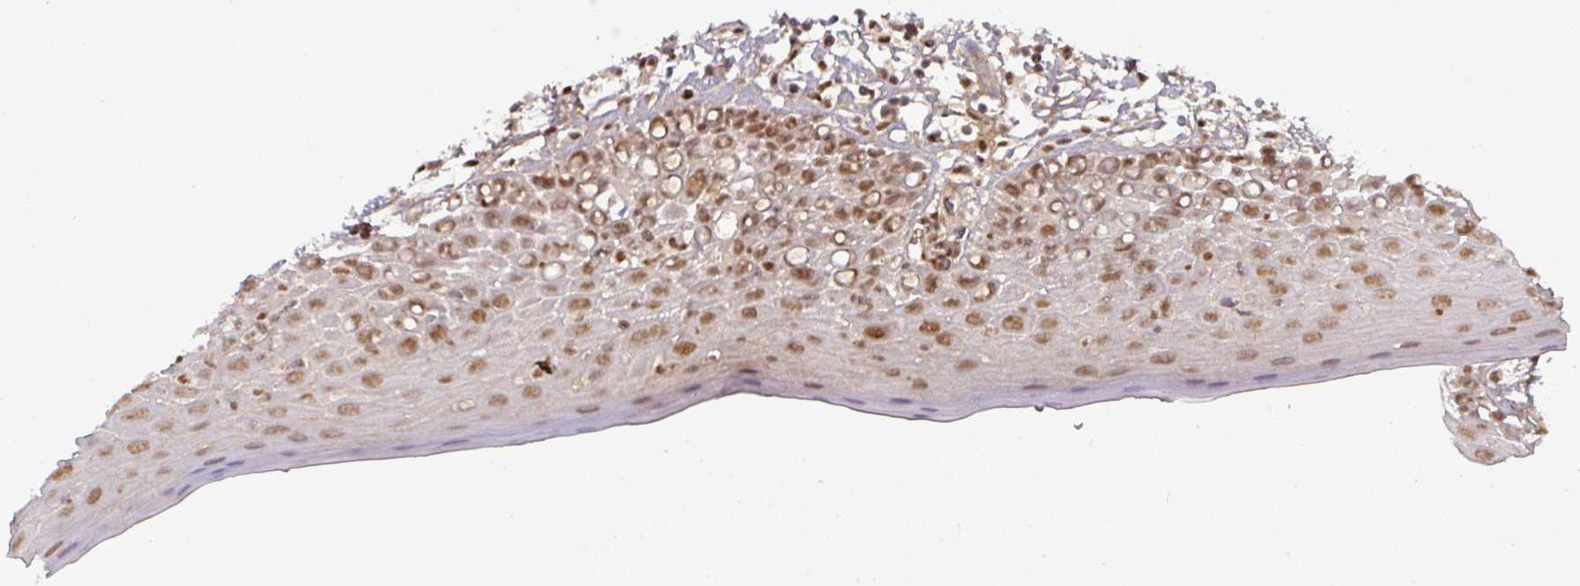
{"staining": {"intensity": "moderate", "quantity": ">75%", "location": "nuclear"}, "tissue": "oral mucosa", "cell_type": "Squamous epithelial cells", "image_type": "normal", "snomed": [{"axis": "morphology", "description": "Normal tissue, NOS"}, {"axis": "morphology", "description": "Squamous cell carcinoma, NOS"}, {"axis": "topography", "description": "Oral tissue"}, {"axis": "topography", "description": "Tounge, NOS"}, {"axis": "topography", "description": "Head-Neck"}], "caption": "Benign oral mucosa reveals moderate nuclear positivity in approximately >75% of squamous epithelial cells.", "gene": "CIC", "patient": {"sex": "male", "age": 76}}